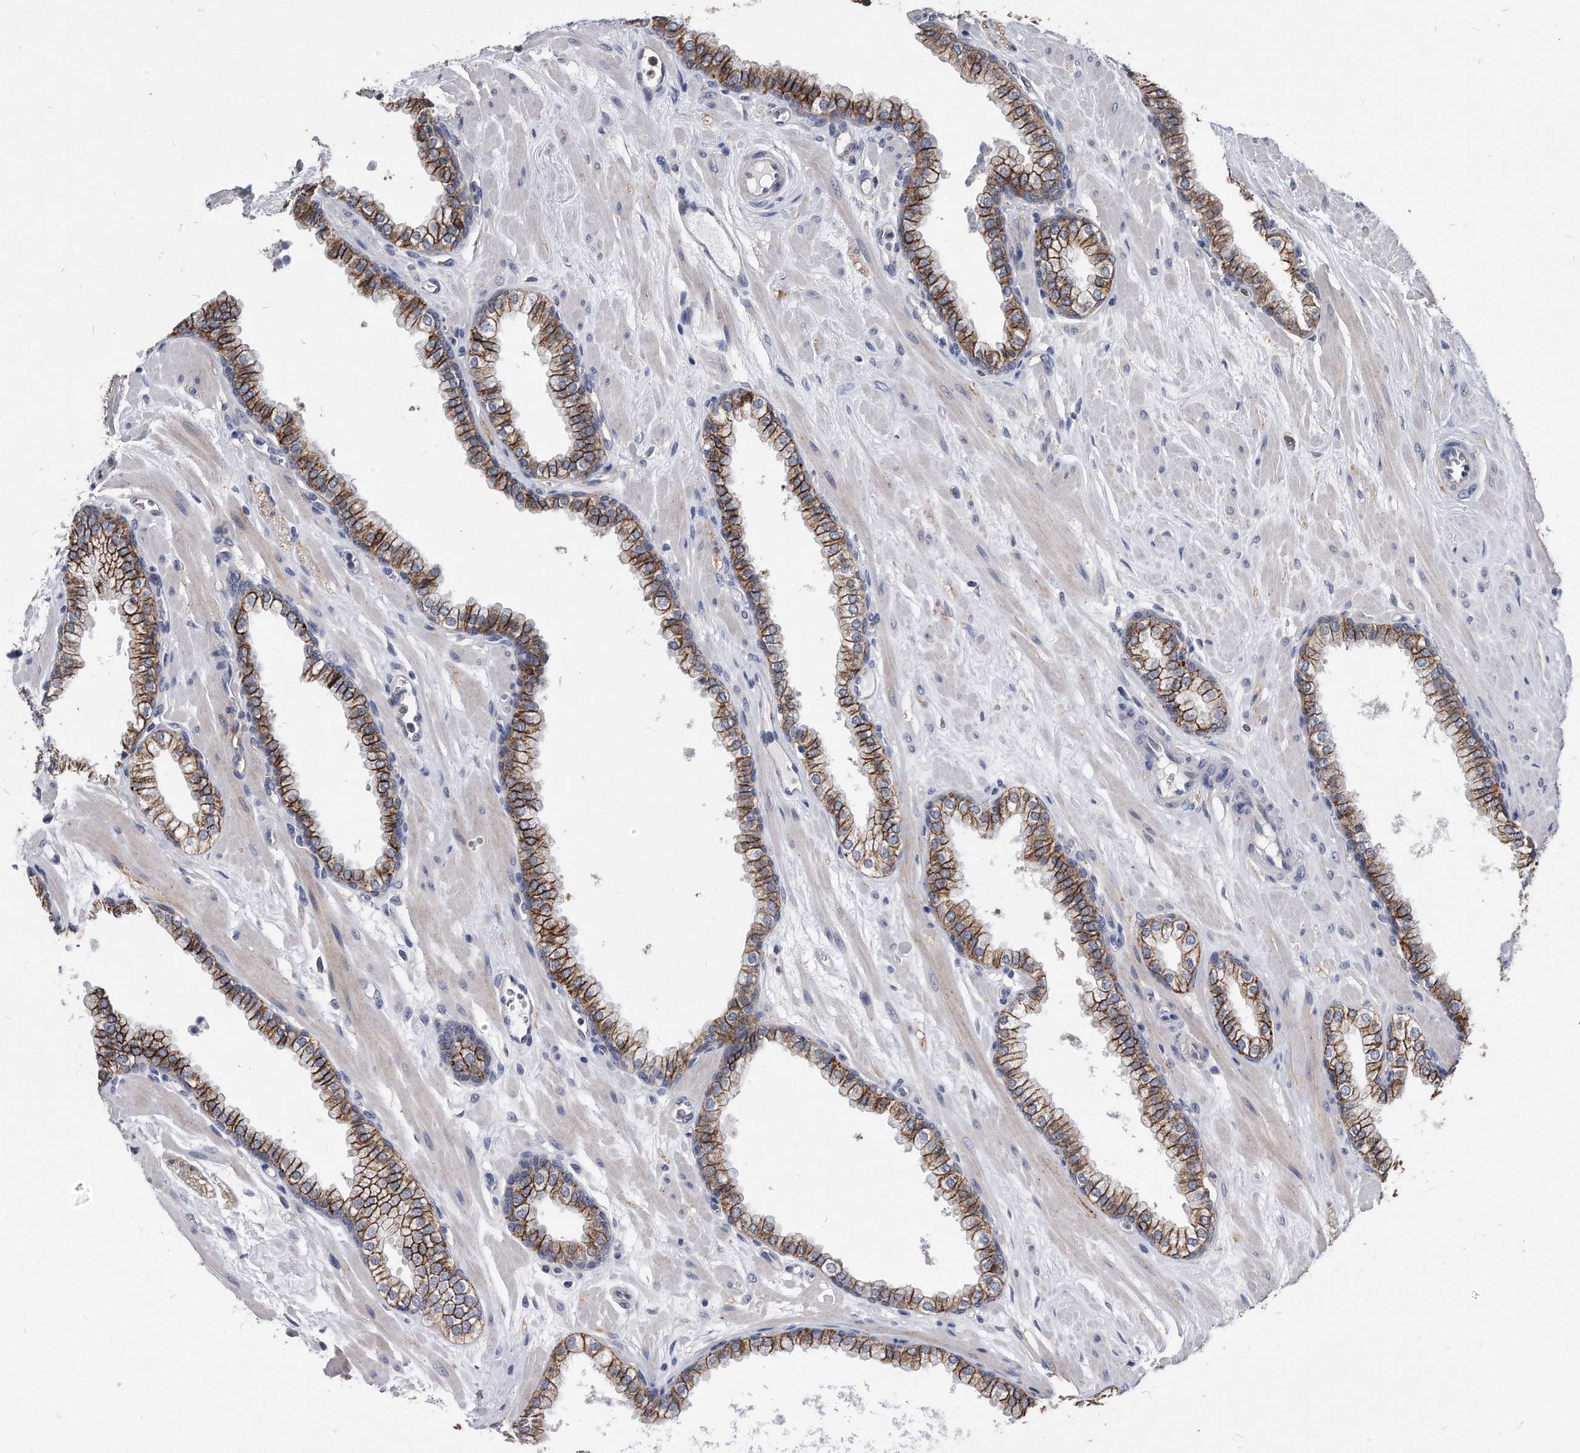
{"staining": {"intensity": "moderate", "quantity": ">75%", "location": "cytoplasmic/membranous"}, "tissue": "prostate", "cell_type": "Glandular cells", "image_type": "normal", "snomed": [{"axis": "morphology", "description": "Normal tissue, NOS"}, {"axis": "morphology", "description": "Urothelial carcinoma, Low grade"}, {"axis": "topography", "description": "Urinary bladder"}, {"axis": "topography", "description": "Prostate"}], "caption": "Prostate stained for a protein exhibits moderate cytoplasmic/membranous positivity in glandular cells. (brown staining indicates protein expression, while blue staining denotes nuclei).", "gene": "IL20RA", "patient": {"sex": "male", "age": 60}}